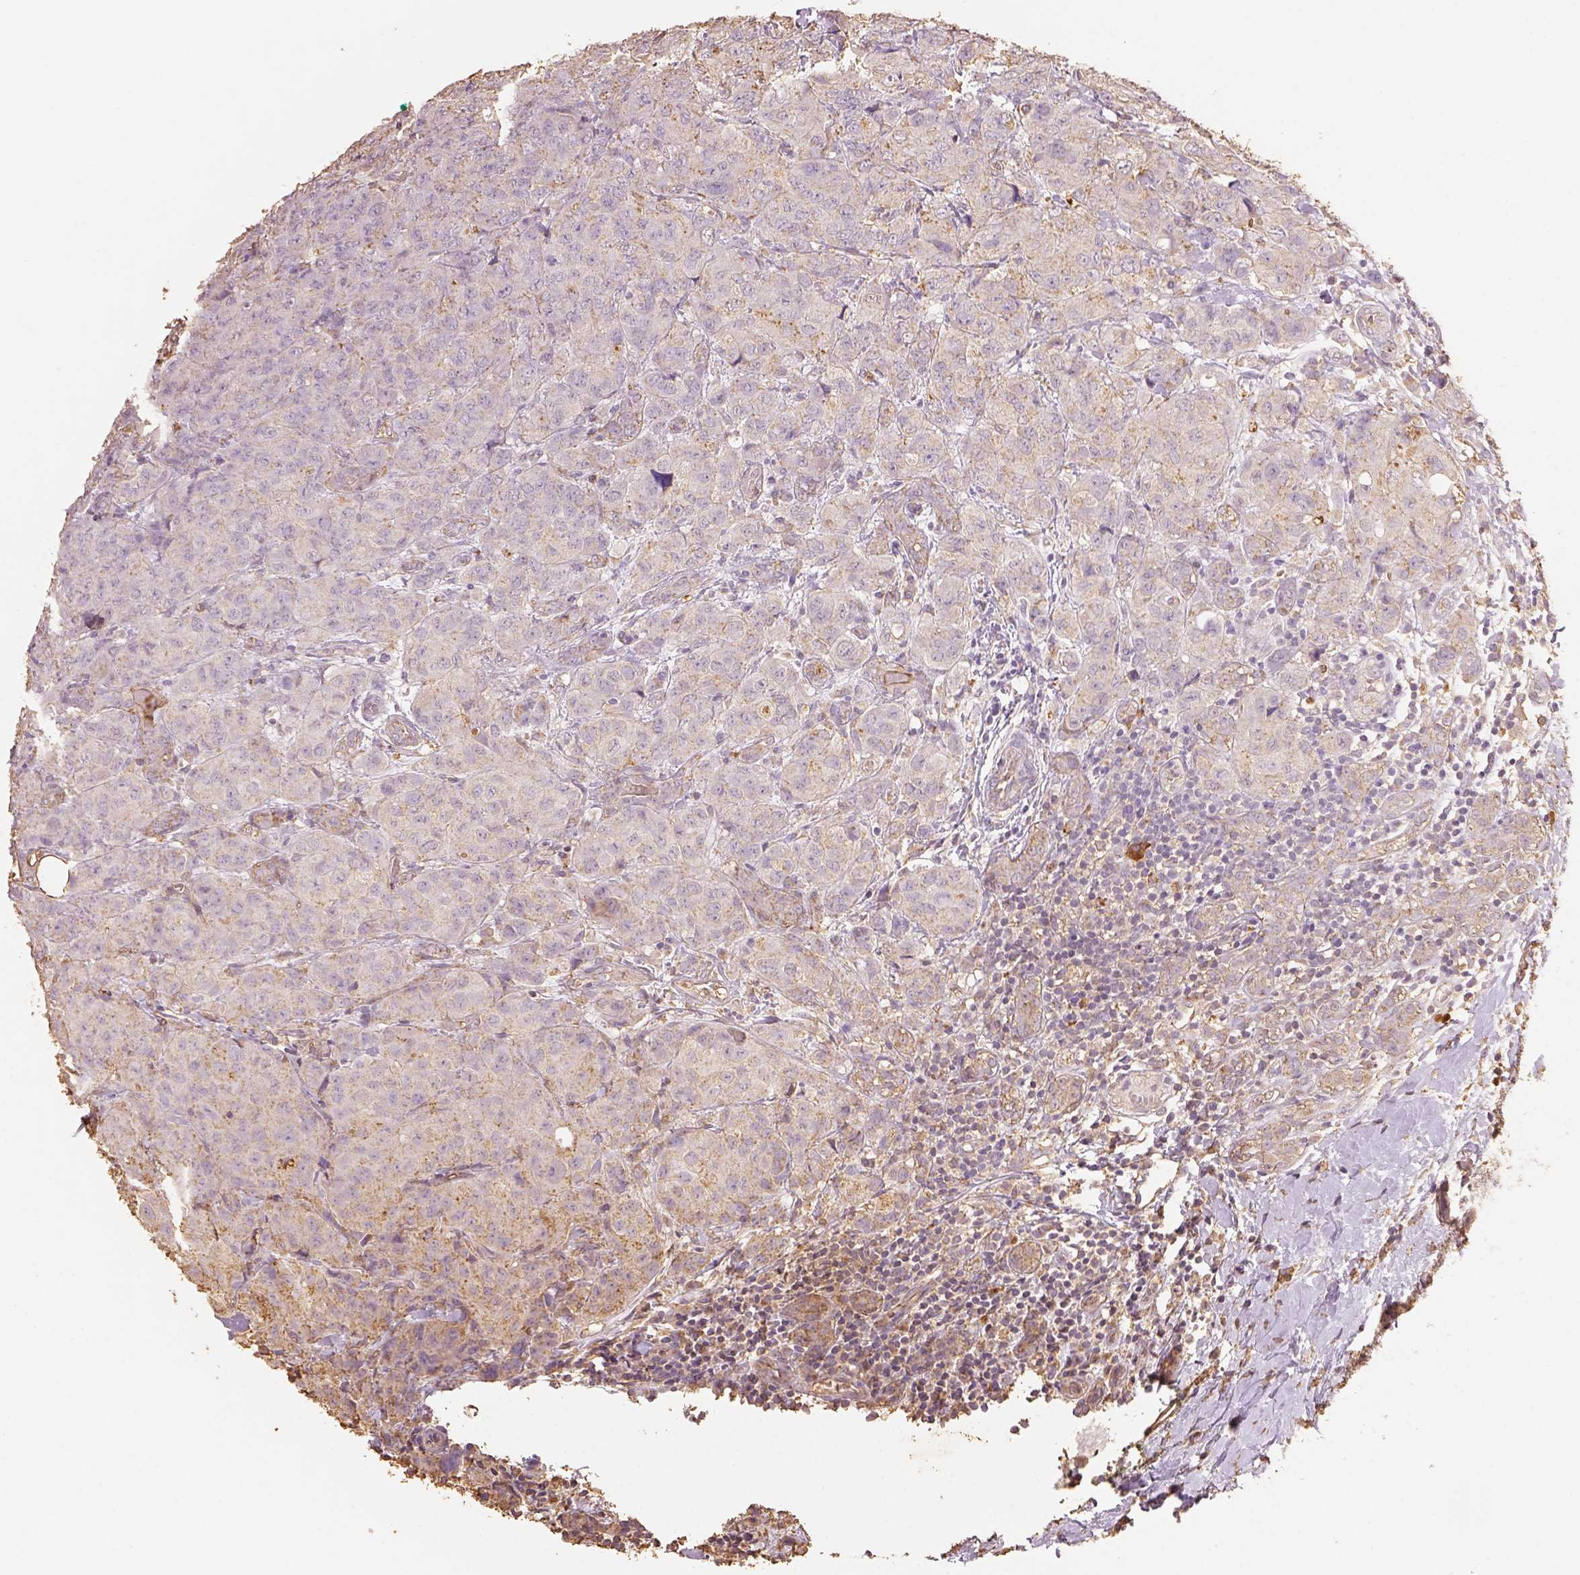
{"staining": {"intensity": "moderate", "quantity": "<25%", "location": "cytoplasmic/membranous"}, "tissue": "breast cancer", "cell_type": "Tumor cells", "image_type": "cancer", "snomed": [{"axis": "morphology", "description": "Duct carcinoma"}, {"axis": "topography", "description": "Breast"}], "caption": "Immunohistochemistry (IHC) histopathology image of neoplastic tissue: breast infiltrating ductal carcinoma stained using immunohistochemistry (IHC) exhibits low levels of moderate protein expression localized specifically in the cytoplasmic/membranous of tumor cells, appearing as a cytoplasmic/membranous brown color.", "gene": "AP2B1", "patient": {"sex": "female", "age": 43}}